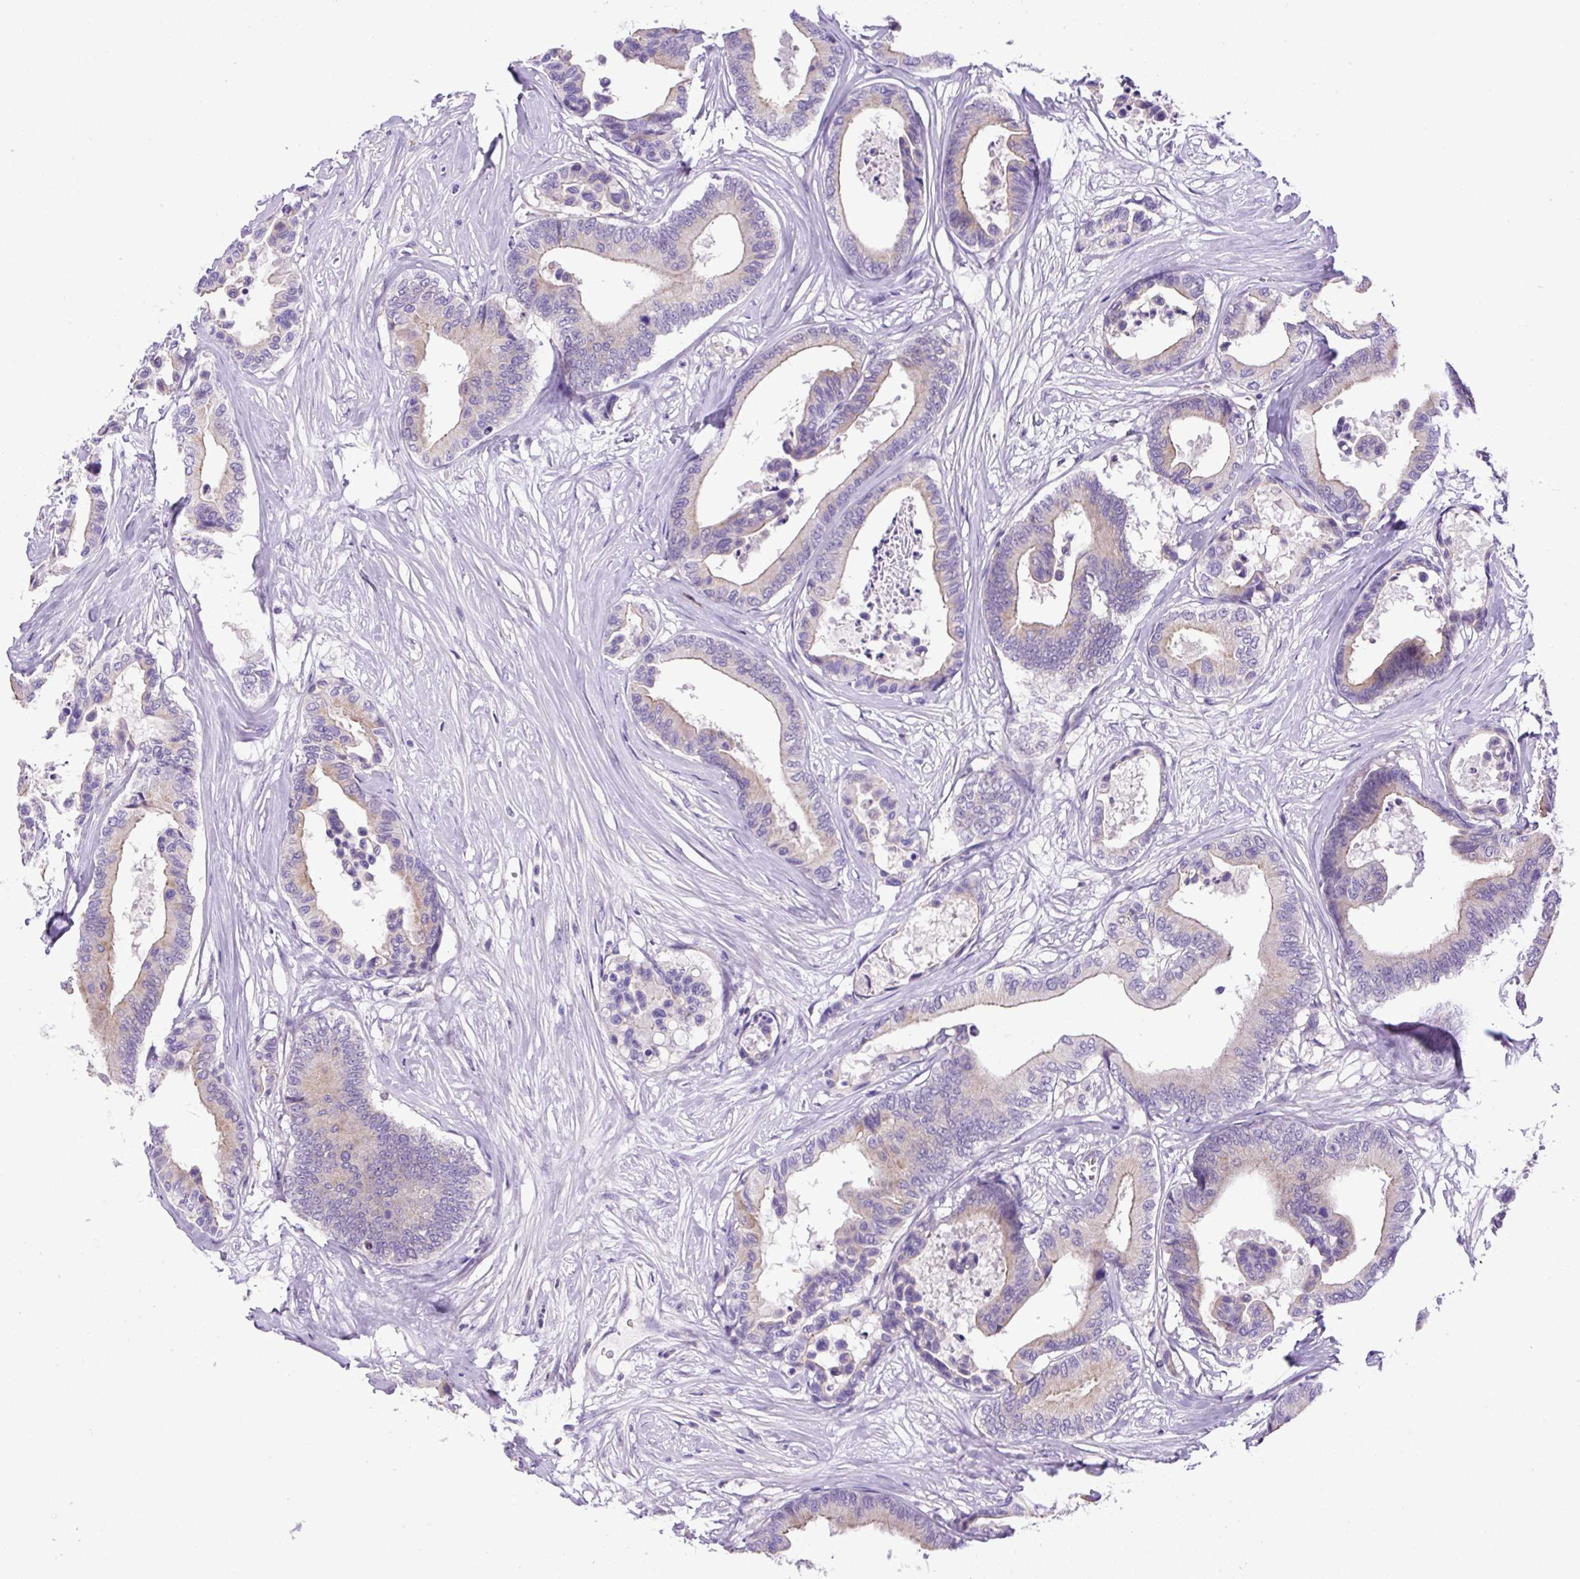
{"staining": {"intensity": "weak", "quantity": "<25%", "location": "cytoplasmic/membranous"}, "tissue": "colorectal cancer", "cell_type": "Tumor cells", "image_type": "cancer", "snomed": [{"axis": "morphology", "description": "Normal tissue, NOS"}, {"axis": "morphology", "description": "Adenocarcinoma, NOS"}, {"axis": "topography", "description": "Colon"}], "caption": "There is no significant staining in tumor cells of colorectal cancer (adenocarcinoma).", "gene": "NPTN", "patient": {"sex": "male", "age": 82}}